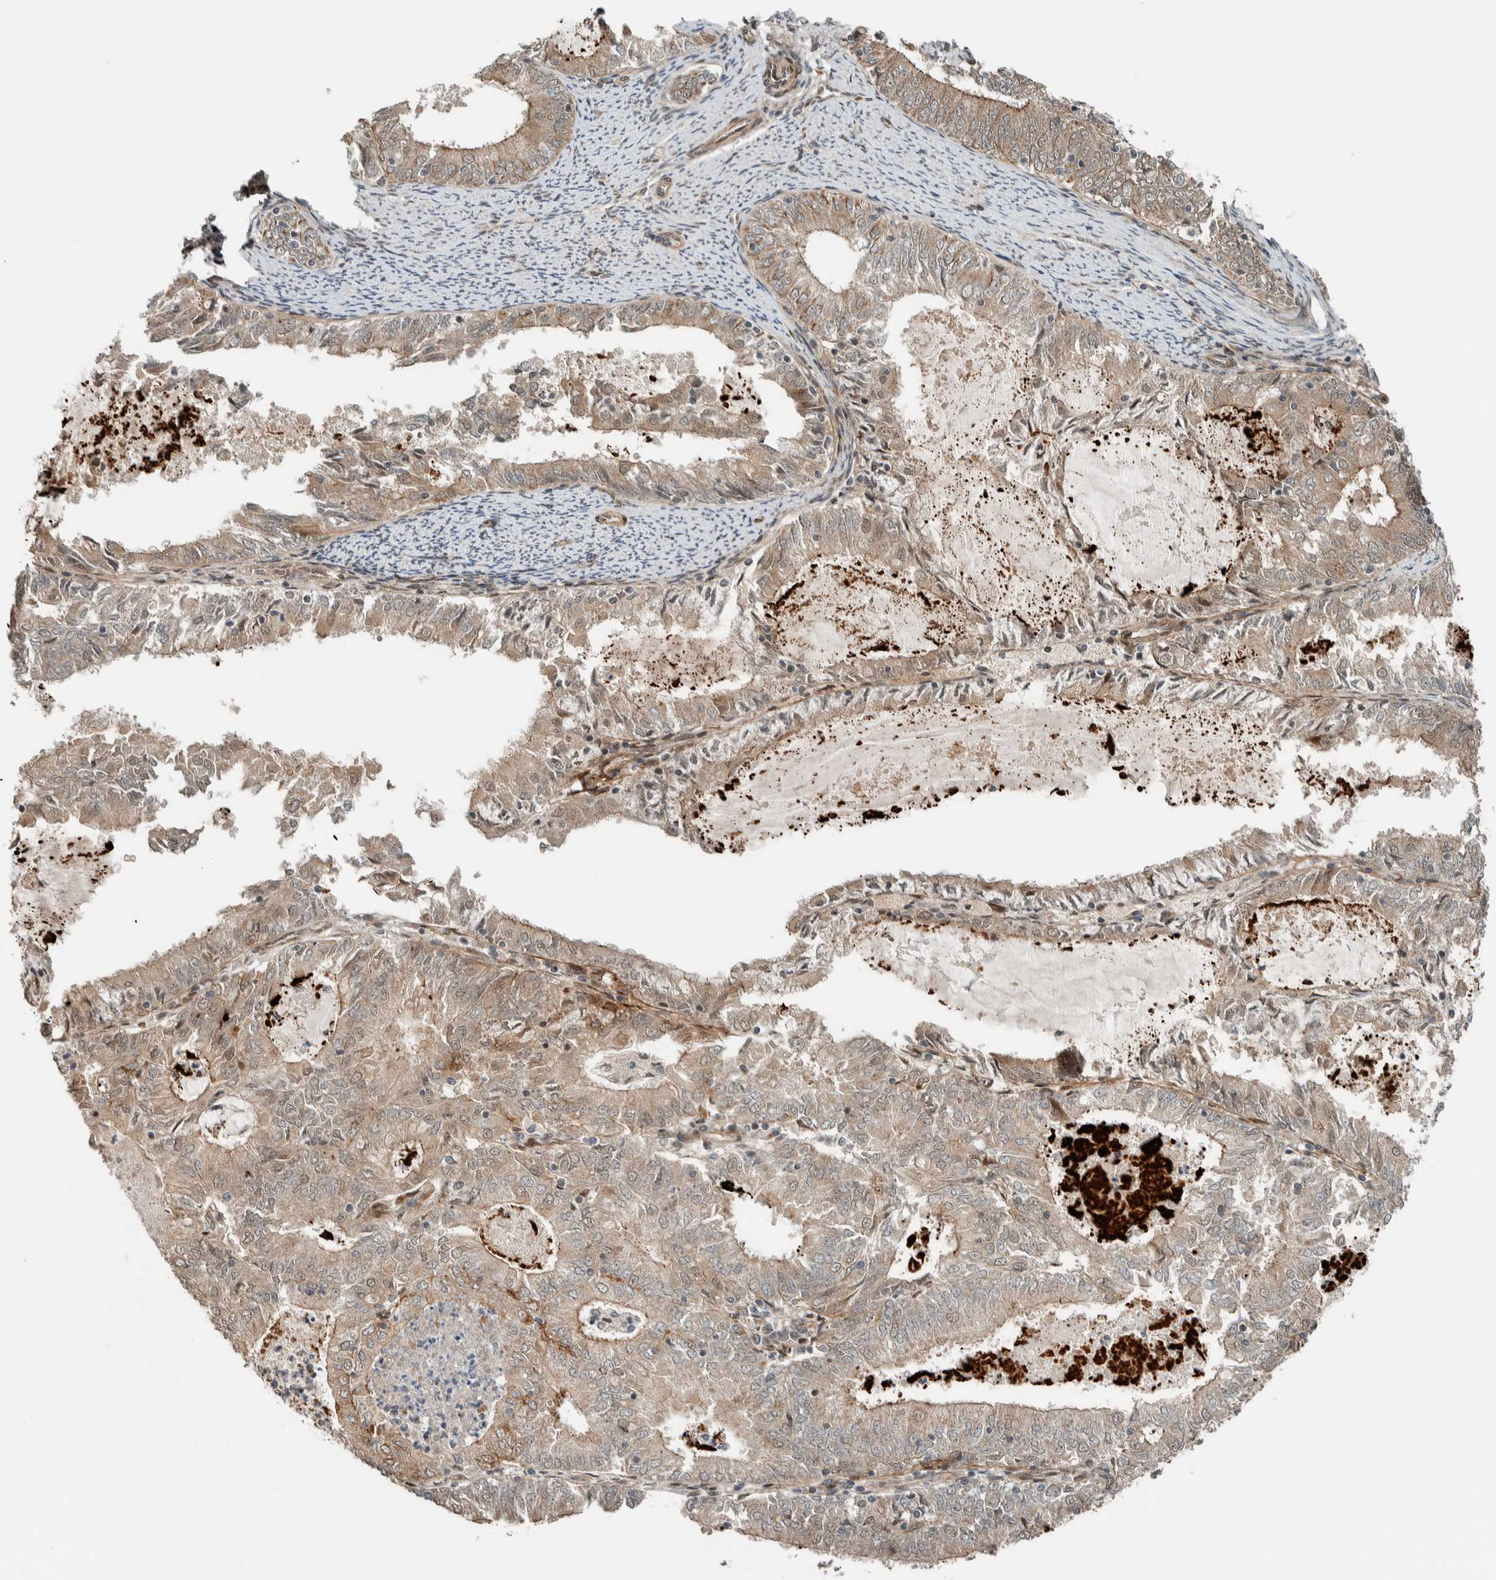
{"staining": {"intensity": "moderate", "quantity": ">75%", "location": "cytoplasmic/membranous"}, "tissue": "endometrial cancer", "cell_type": "Tumor cells", "image_type": "cancer", "snomed": [{"axis": "morphology", "description": "Adenocarcinoma, NOS"}, {"axis": "topography", "description": "Endometrium"}], "caption": "Immunohistochemical staining of human adenocarcinoma (endometrial) reveals medium levels of moderate cytoplasmic/membranous protein staining in approximately >75% of tumor cells.", "gene": "STXBP4", "patient": {"sex": "female", "age": 57}}